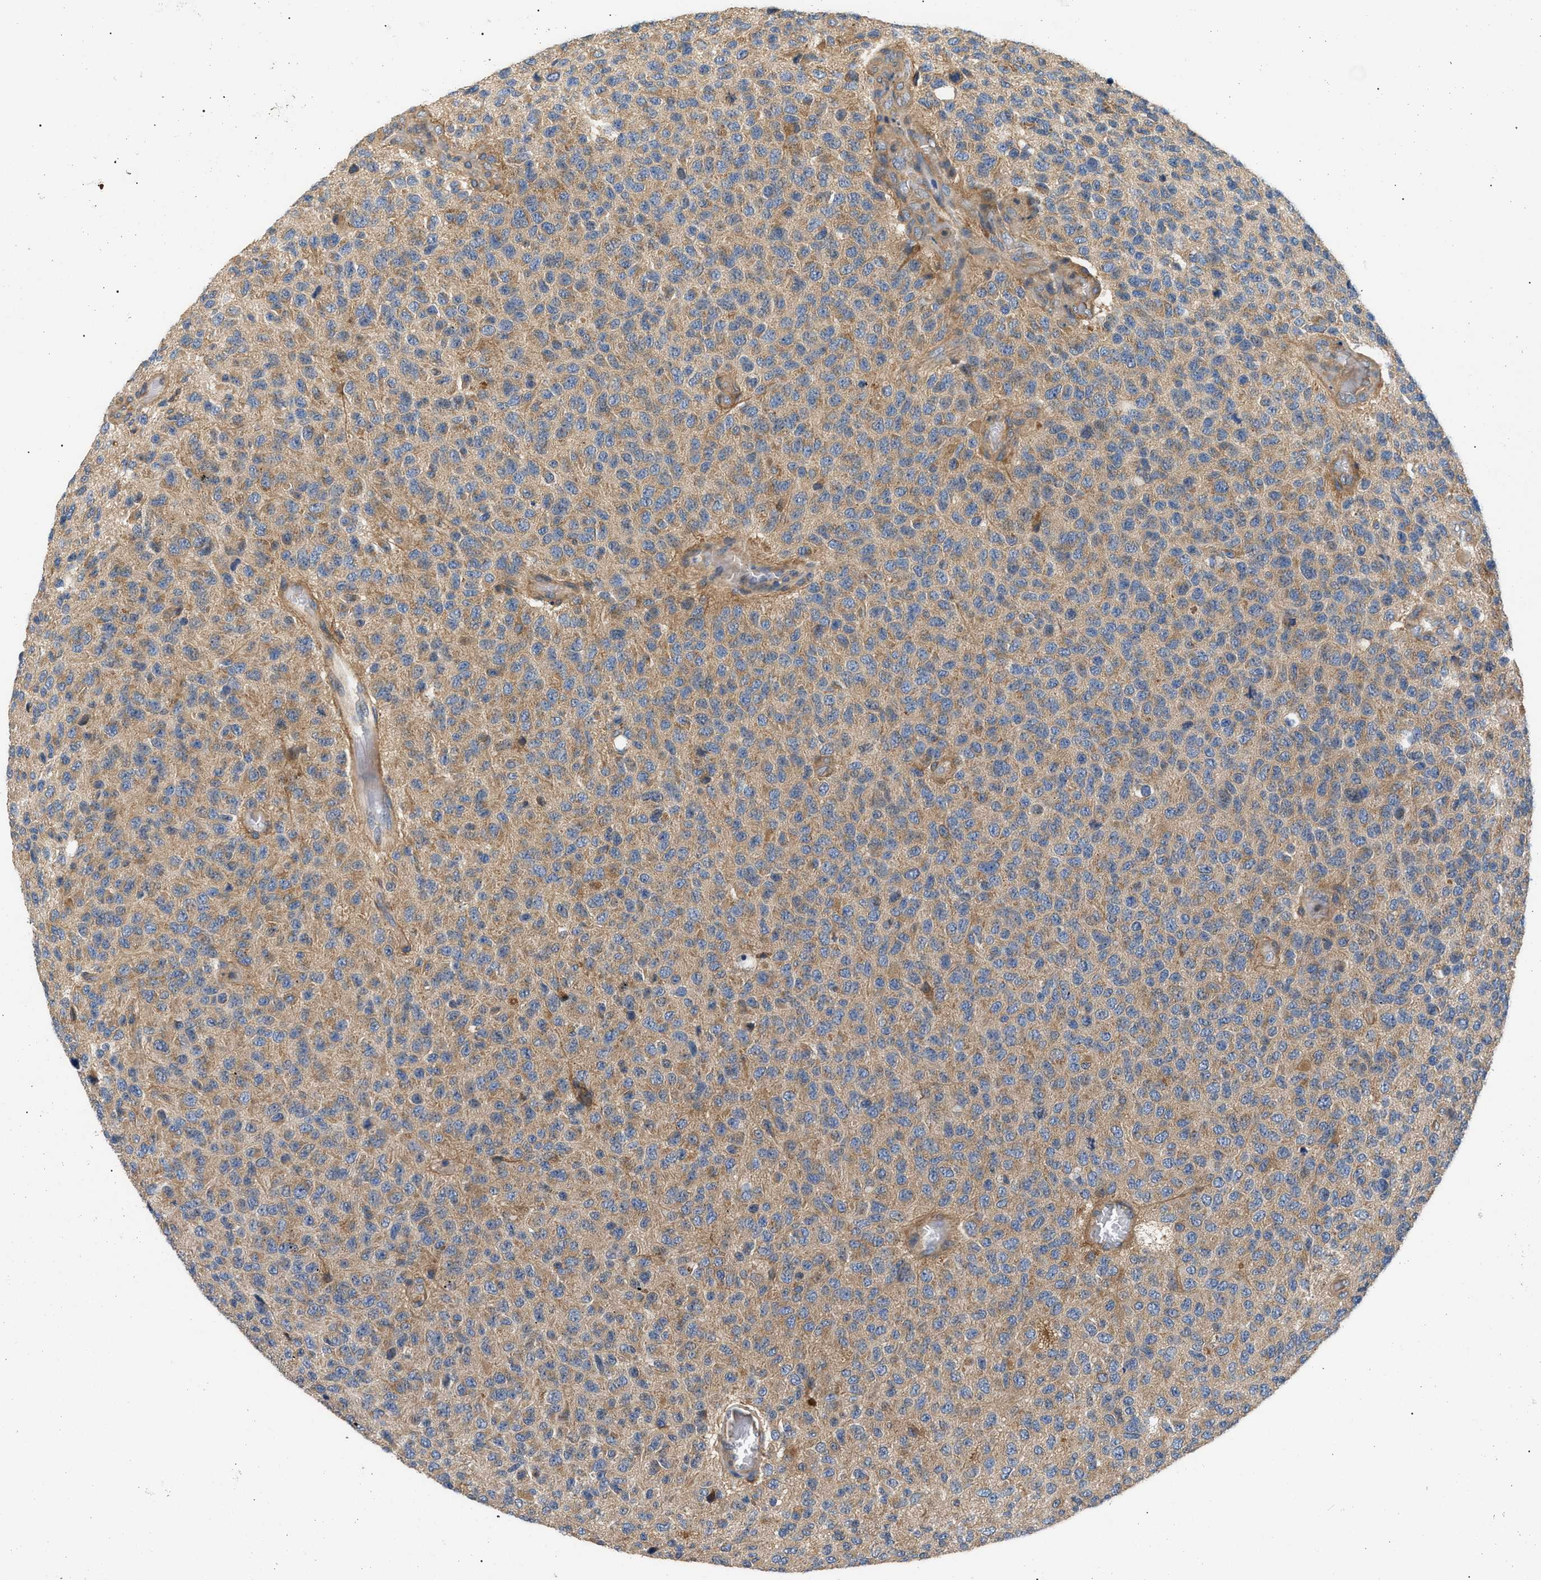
{"staining": {"intensity": "moderate", "quantity": ">75%", "location": "cytoplasmic/membranous"}, "tissue": "glioma", "cell_type": "Tumor cells", "image_type": "cancer", "snomed": [{"axis": "morphology", "description": "Glioma, malignant, High grade"}, {"axis": "topography", "description": "pancreas cauda"}], "caption": "Immunohistochemistry photomicrograph of glioma stained for a protein (brown), which displays medium levels of moderate cytoplasmic/membranous expression in approximately >75% of tumor cells.", "gene": "PPM1B", "patient": {"sex": "male", "age": 60}}